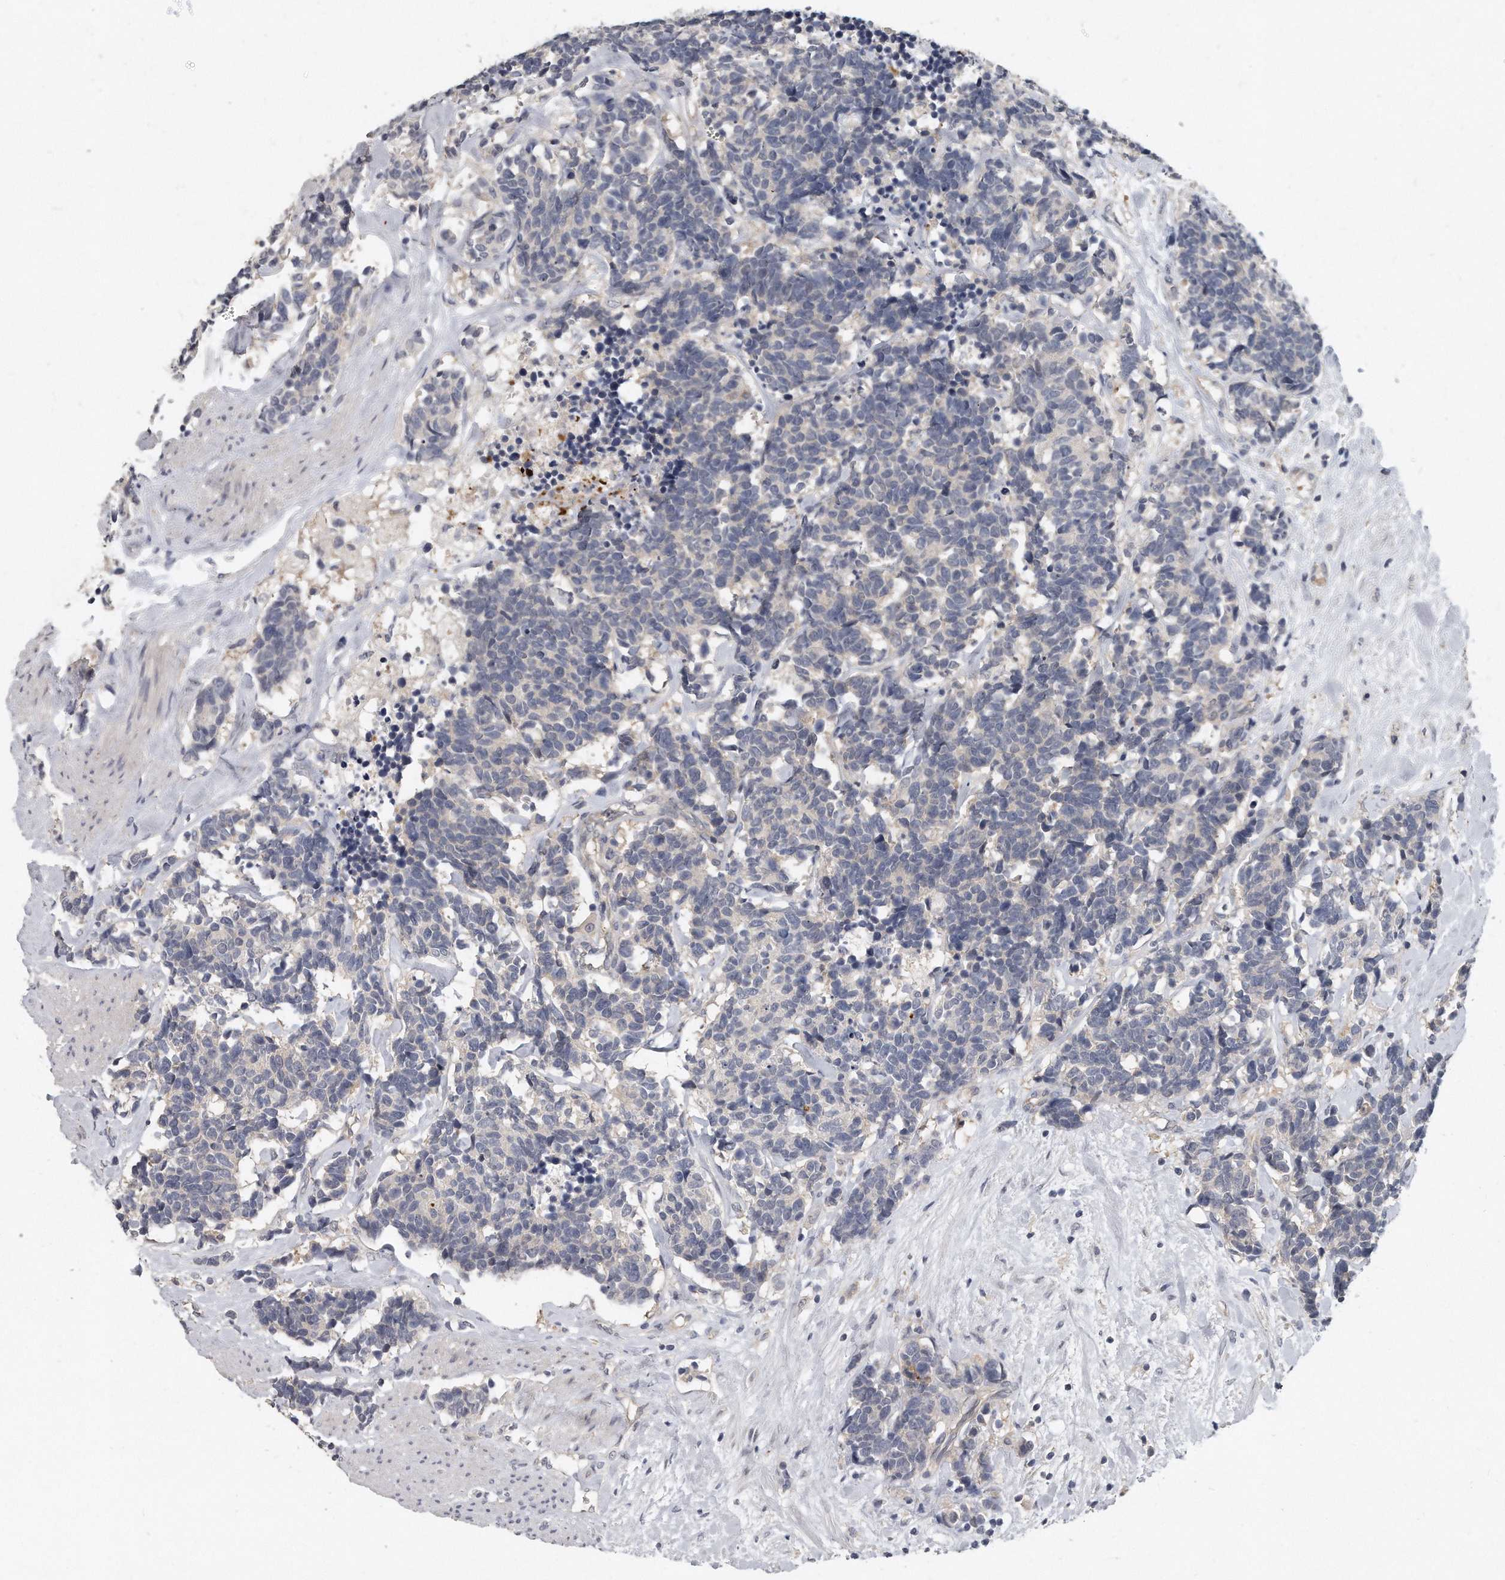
{"staining": {"intensity": "negative", "quantity": "none", "location": "none"}, "tissue": "carcinoid", "cell_type": "Tumor cells", "image_type": "cancer", "snomed": [{"axis": "morphology", "description": "Carcinoma, NOS"}, {"axis": "morphology", "description": "Carcinoid, malignant, NOS"}, {"axis": "topography", "description": "Urinary bladder"}], "caption": "High magnification brightfield microscopy of carcinoid (malignant) stained with DAB (3,3'-diaminobenzidine) (brown) and counterstained with hematoxylin (blue): tumor cells show no significant staining.", "gene": "KLHL7", "patient": {"sex": "male", "age": 57}}